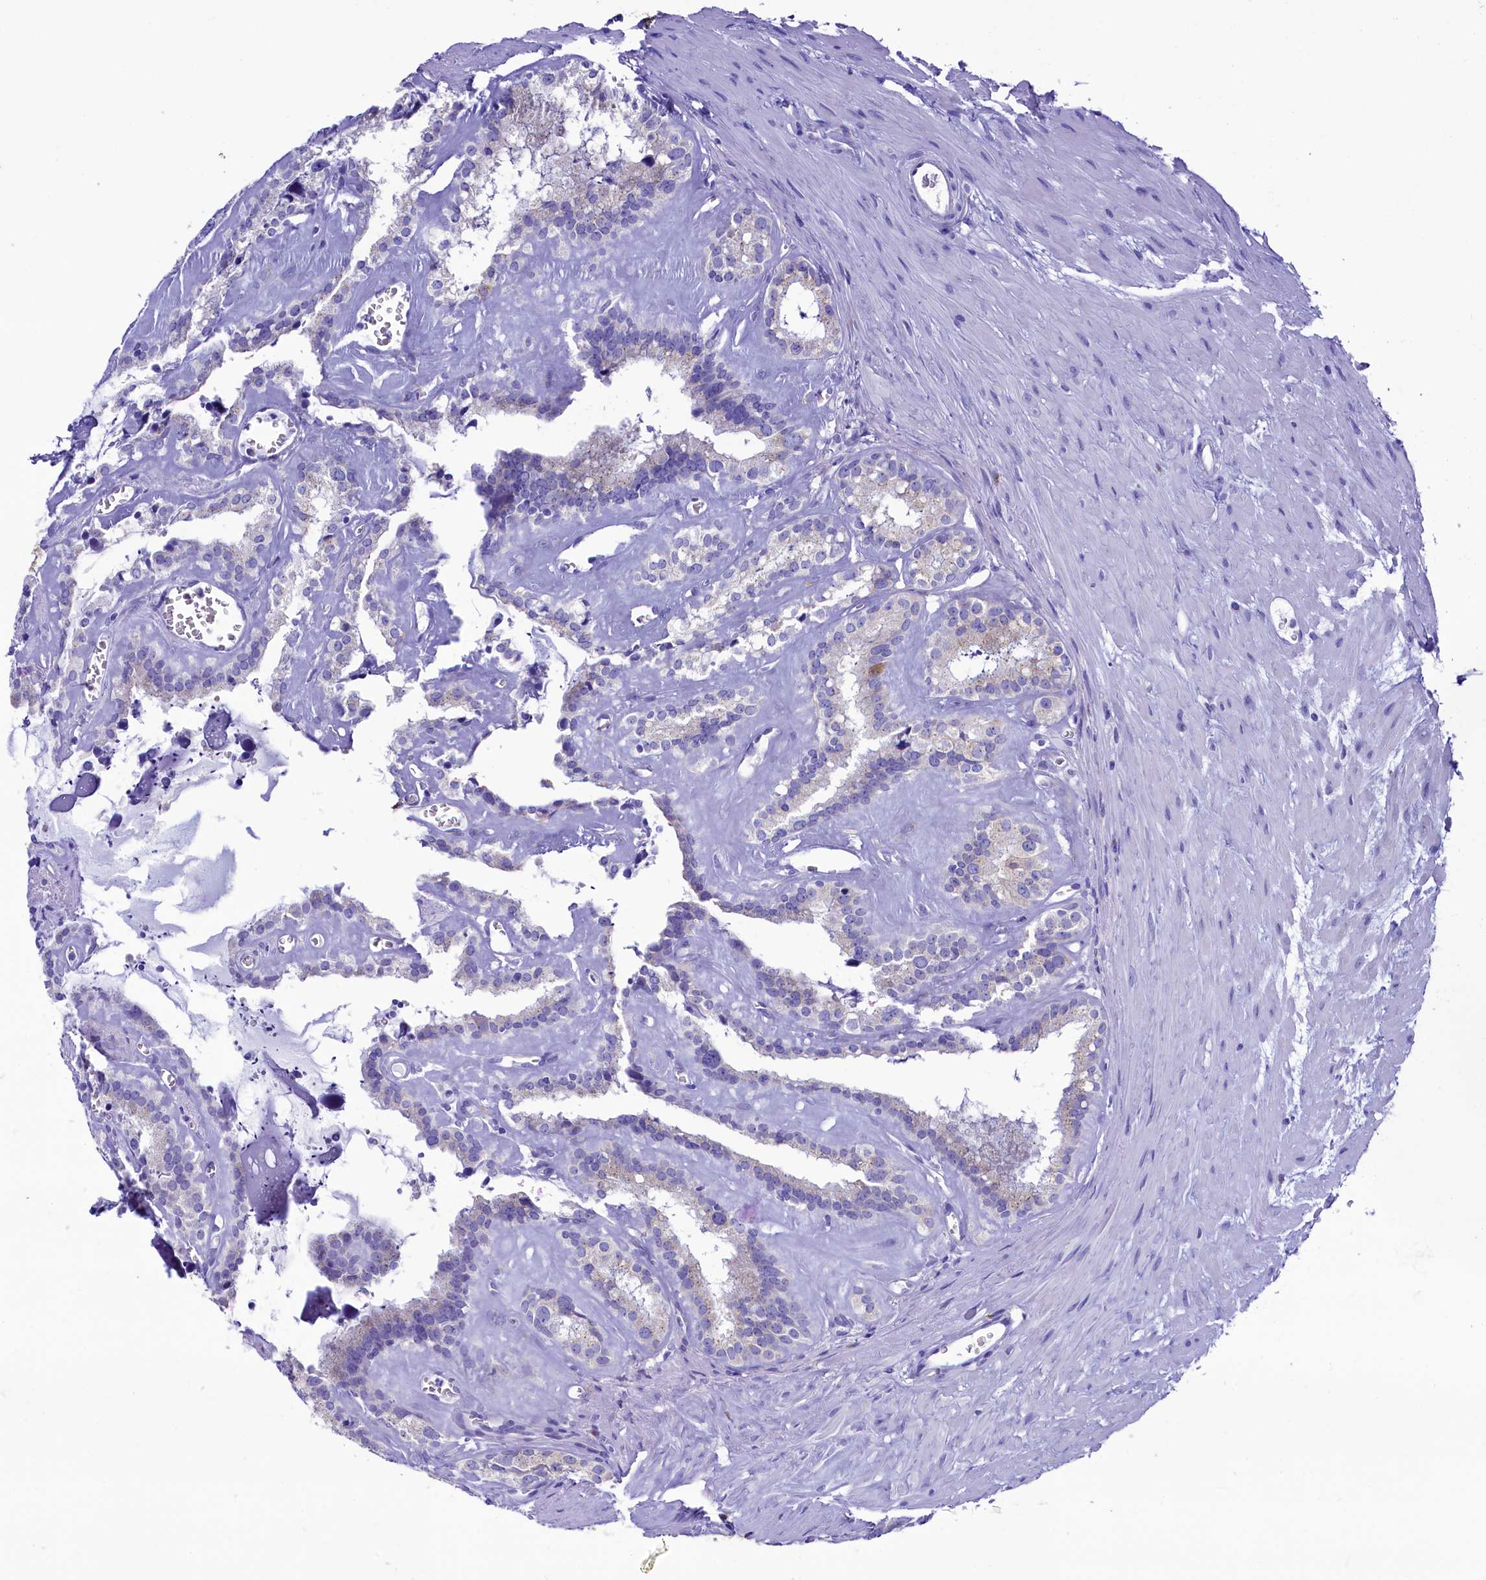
{"staining": {"intensity": "negative", "quantity": "none", "location": "none"}, "tissue": "seminal vesicle", "cell_type": "Glandular cells", "image_type": "normal", "snomed": [{"axis": "morphology", "description": "Normal tissue, NOS"}, {"axis": "topography", "description": "Prostate"}, {"axis": "topography", "description": "Seminal veicle"}], "caption": "Histopathology image shows no protein staining in glandular cells of benign seminal vesicle. Brightfield microscopy of immunohistochemistry (IHC) stained with DAB (3,3'-diaminobenzidine) (brown) and hematoxylin (blue), captured at high magnification.", "gene": "SKA3", "patient": {"sex": "male", "age": 59}}